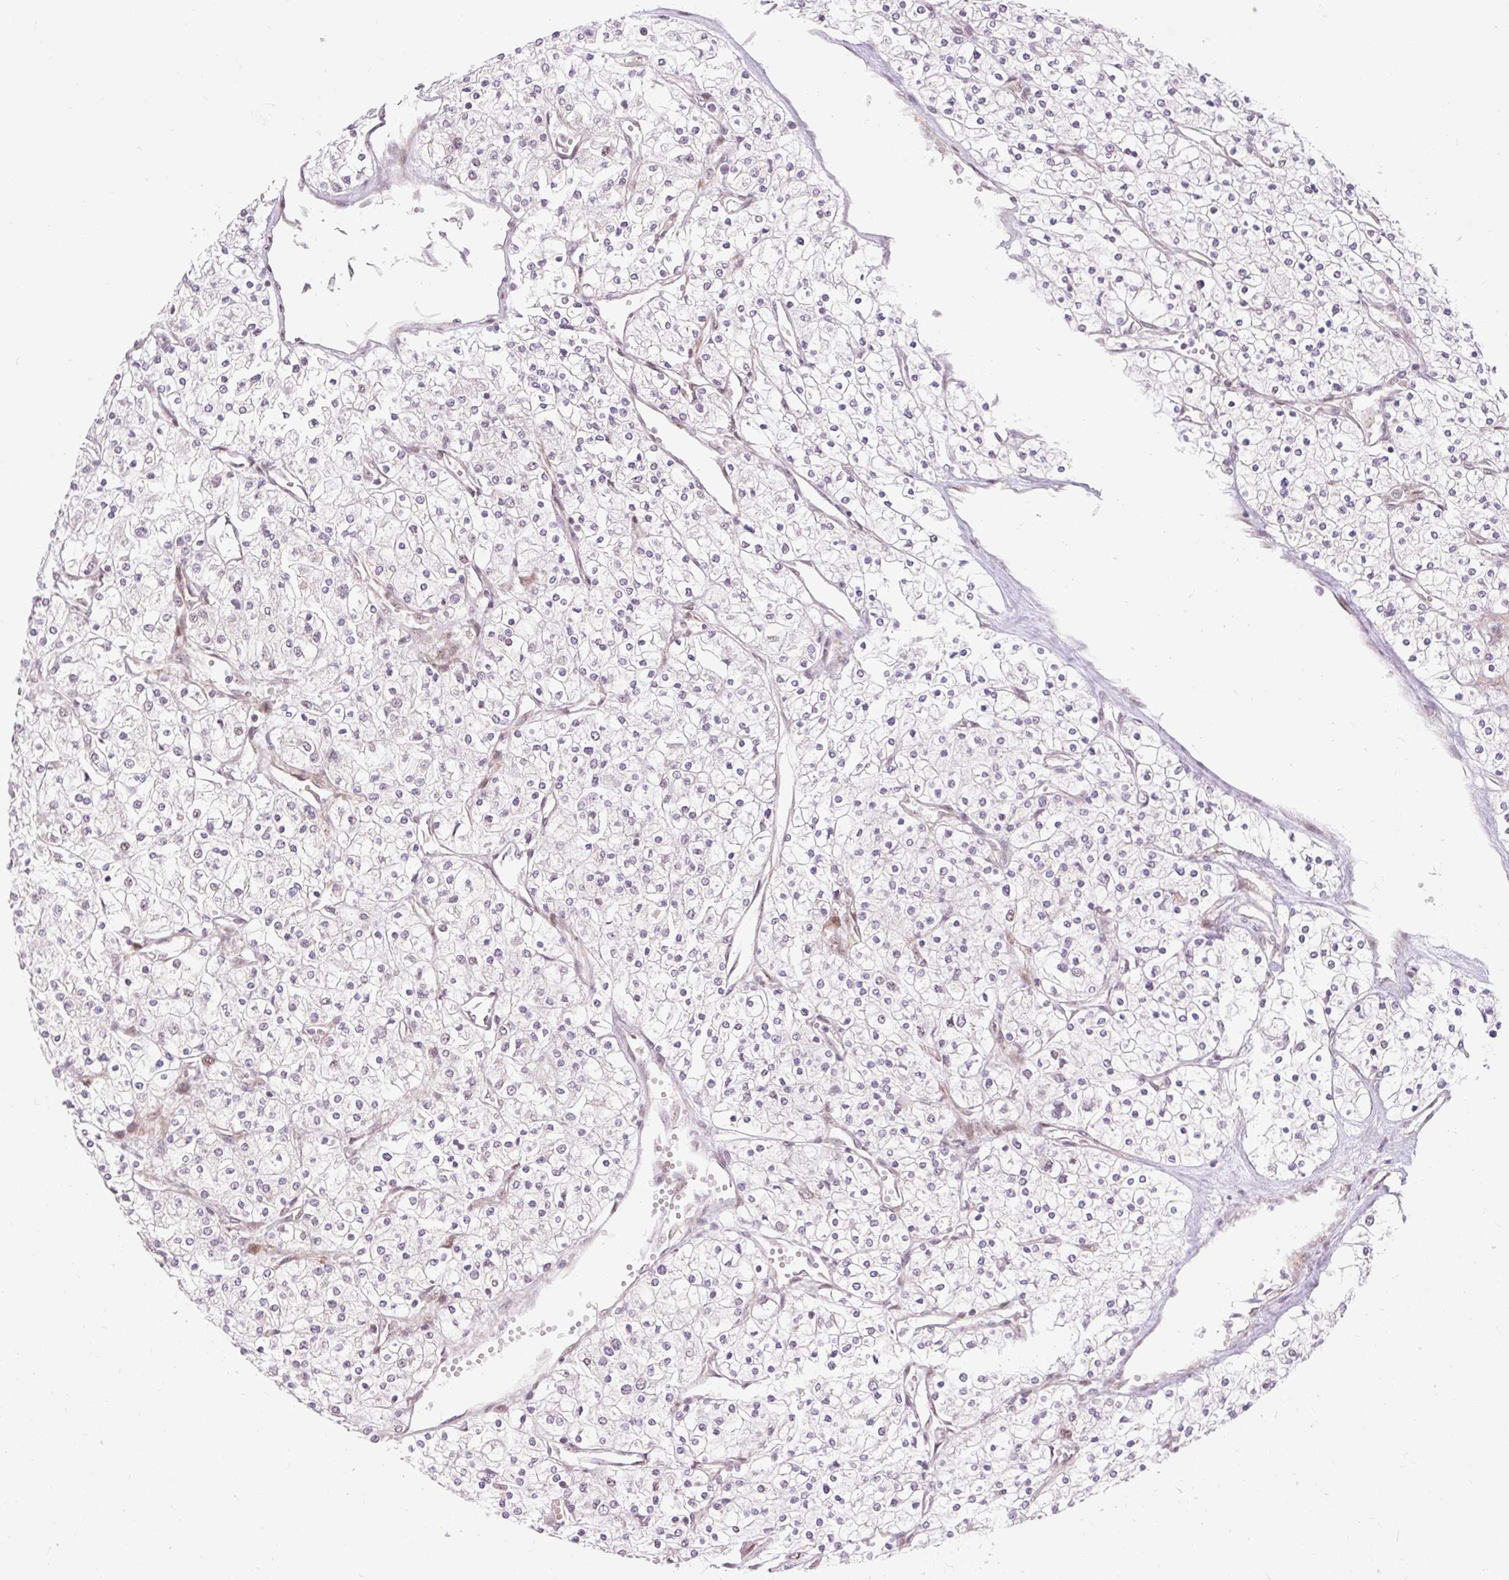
{"staining": {"intensity": "negative", "quantity": "none", "location": "none"}, "tissue": "renal cancer", "cell_type": "Tumor cells", "image_type": "cancer", "snomed": [{"axis": "morphology", "description": "Adenocarcinoma, NOS"}, {"axis": "topography", "description": "Kidney"}], "caption": "Human renal adenocarcinoma stained for a protein using immunohistochemistry (IHC) demonstrates no expression in tumor cells.", "gene": "MECOM", "patient": {"sex": "male", "age": 80}}